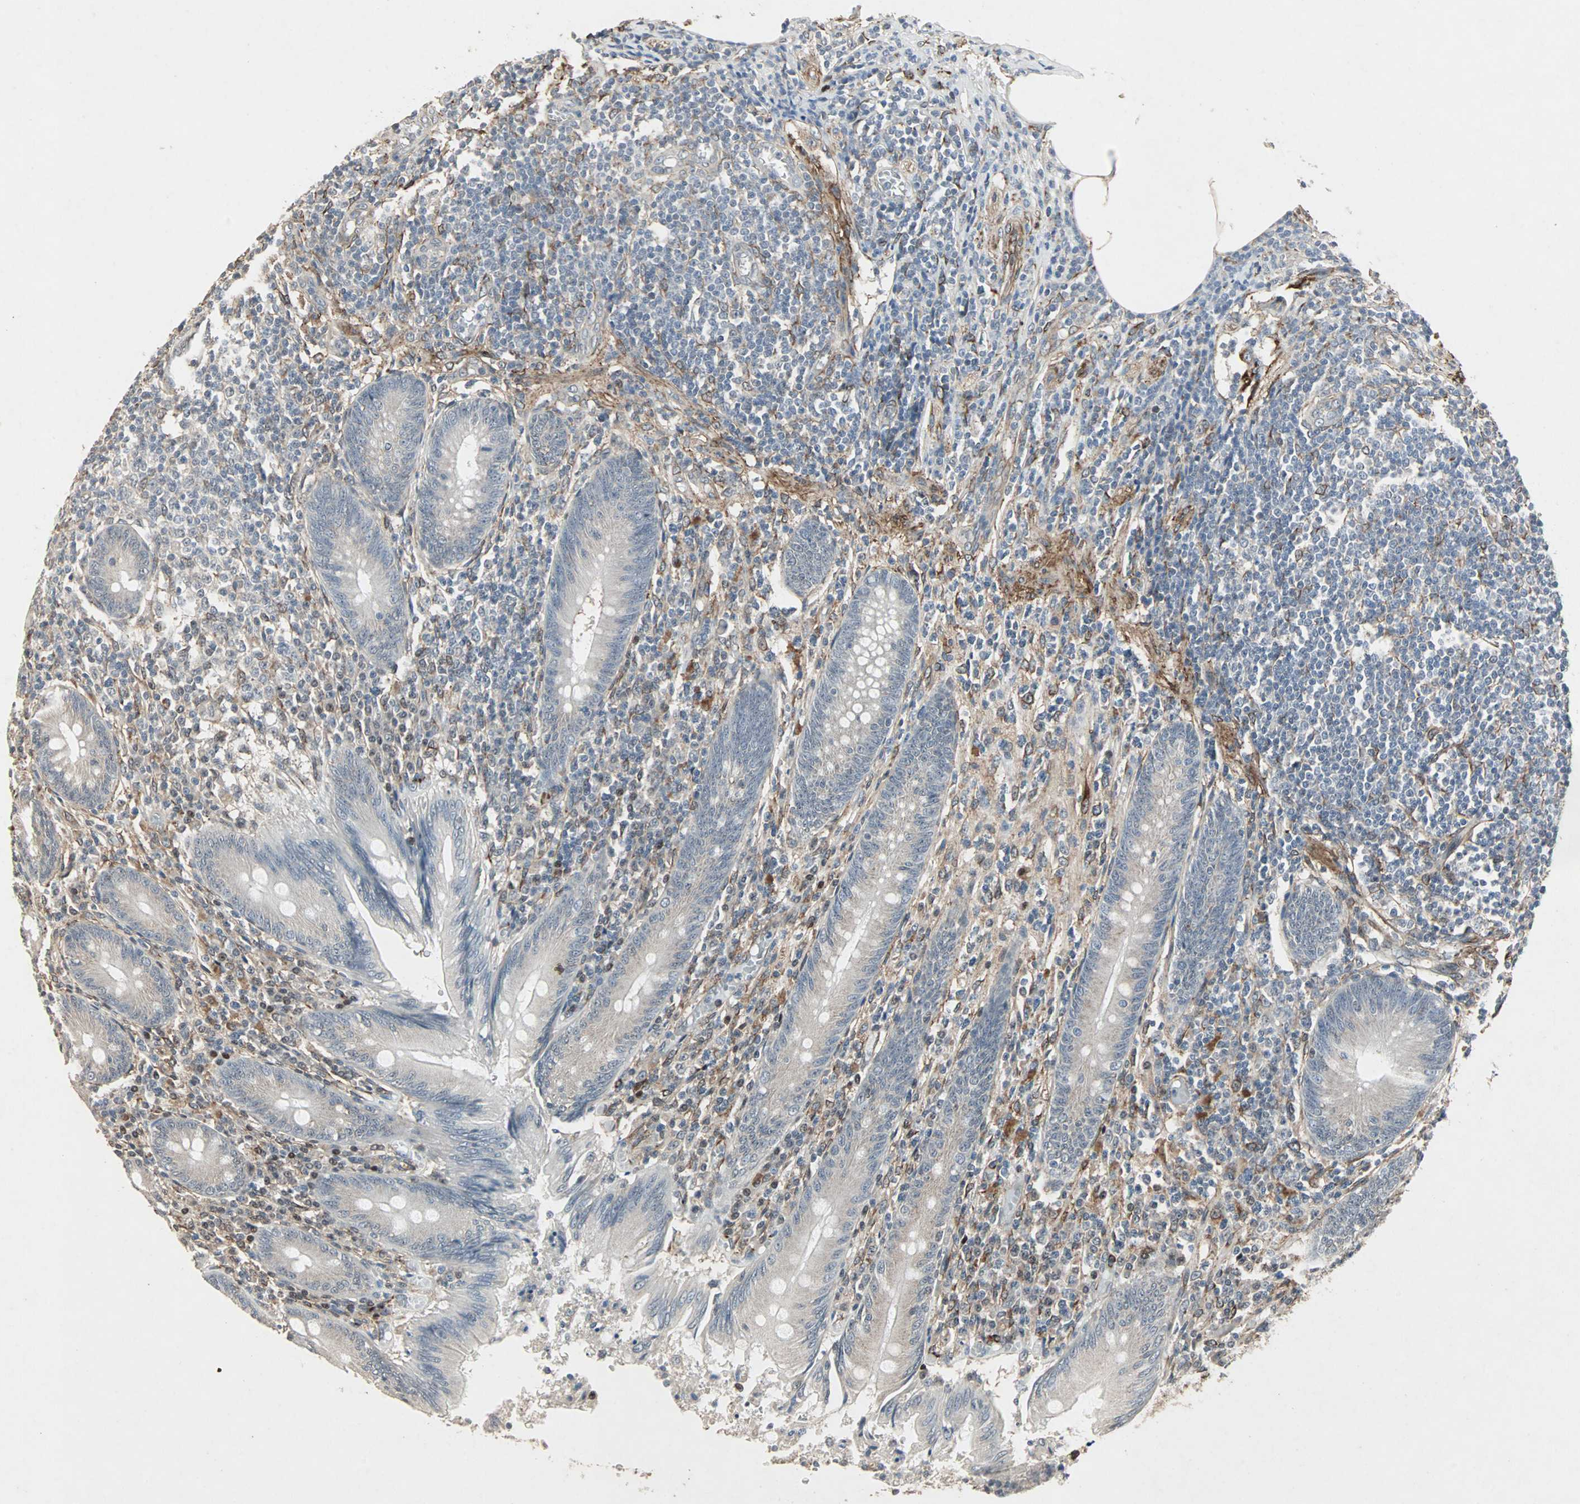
{"staining": {"intensity": "negative", "quantity": "none", "location": "none"}, "tissue": "appendix", "cell_type": "Glandular cells", "image_type": "normal", "snomed": [{"axis": "morphology", "description": "Normal tissue, NOS"}, {"axis": "morphology", "description": "Inflammation, NOS"}, {"axis": "topography", "description": "Appendix"}], "caption": "IHC image of normal appendix stained for a protein (brown), which reveals no expression in glandular cells.", "gene": "TRPV4", "patient": {"sex": "male", "age": 46}}